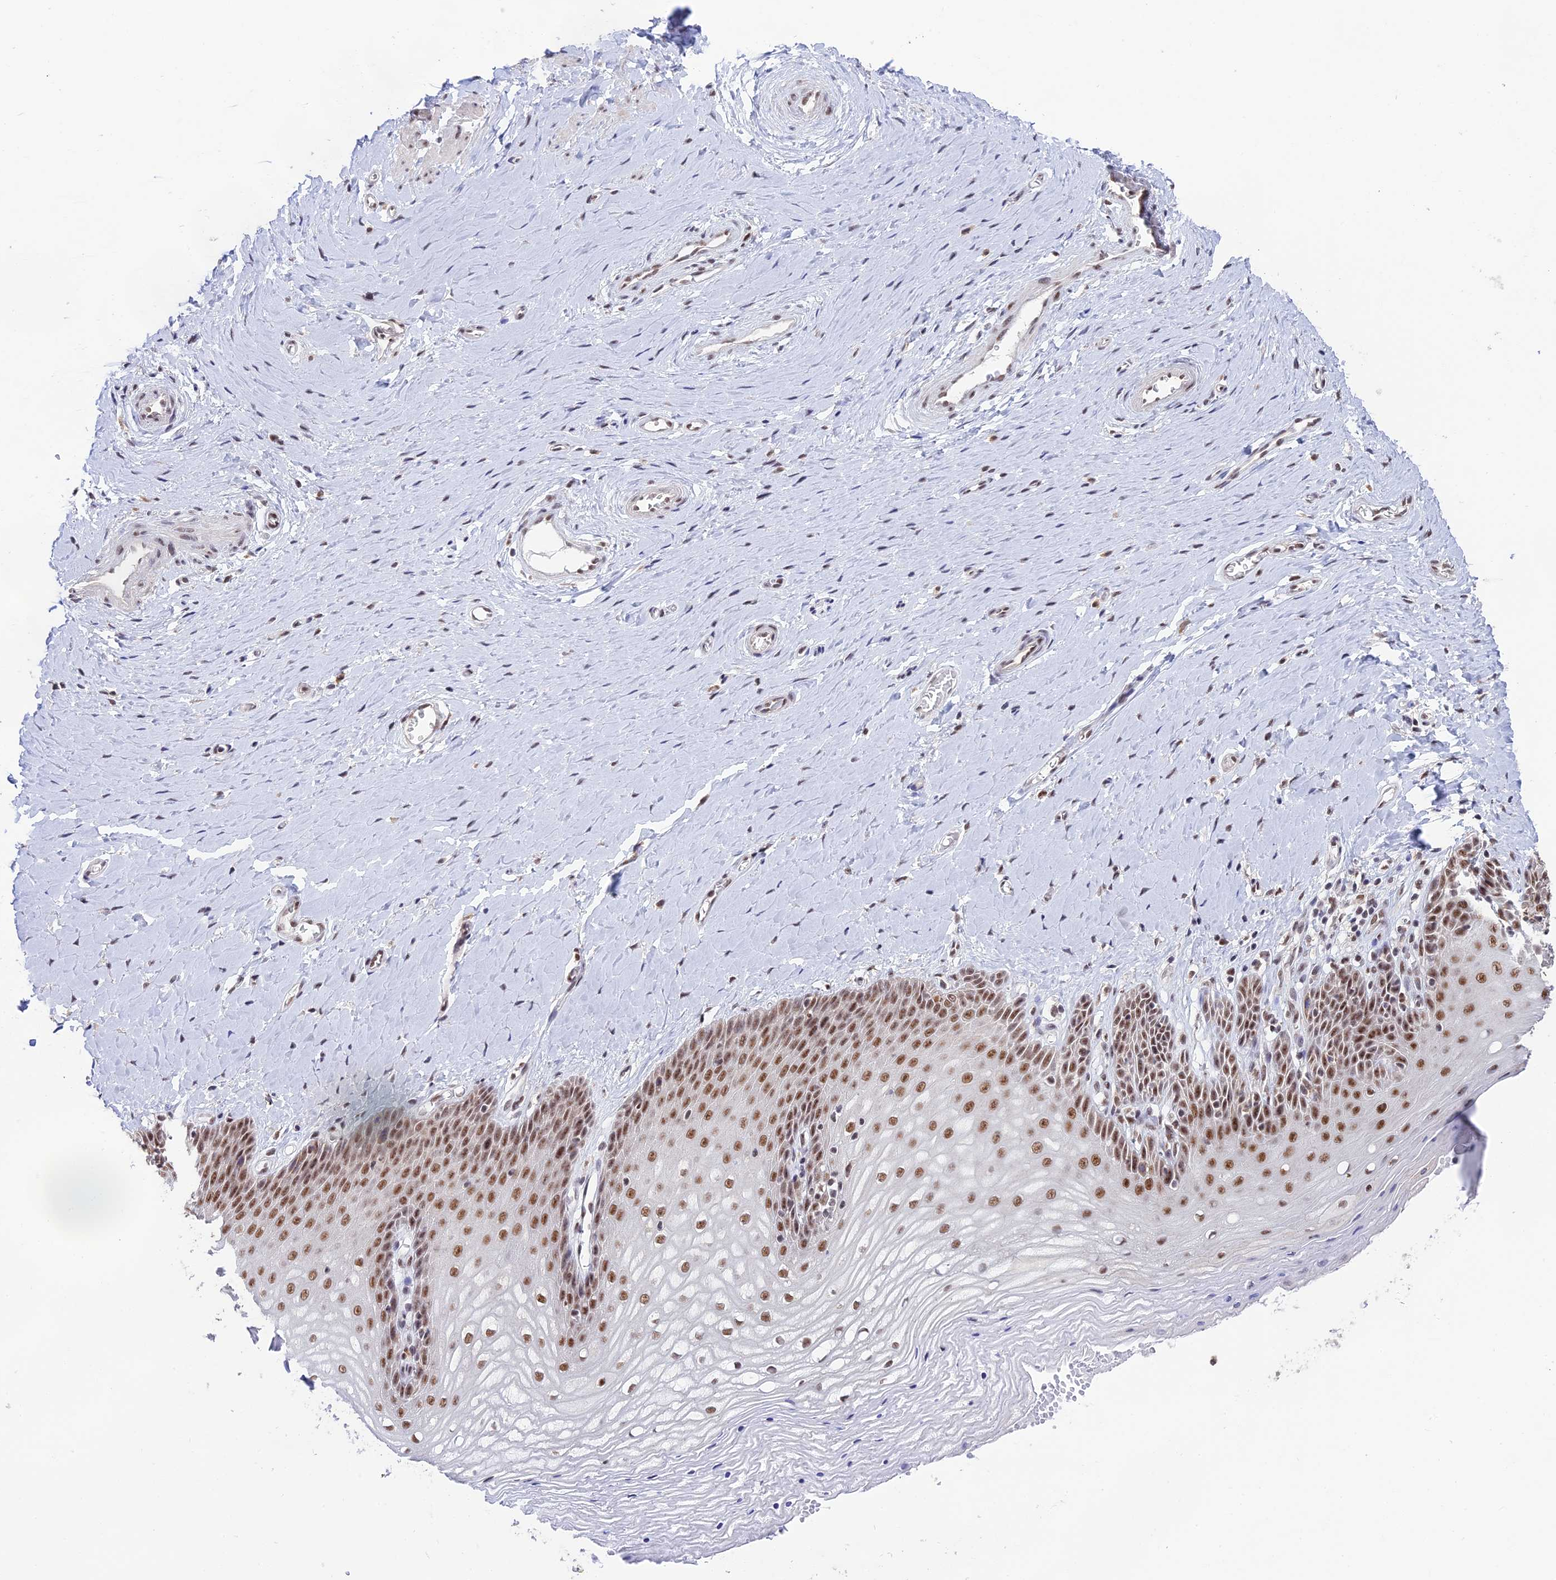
{"staining": {"intensity": "moderate", "quantity": ">75%", "location": "nuclear"}, "tissue": "vagina", "cell_type": "Squamous epithelial cells", "image_type": "normal", "snomed": [{"axis": "morphology", "description": "Normal tissue, NOS"}, {"axis": "topography", "description": "Vagina"}], "caption": "This micrograph reveals IHC staining of unremarkable human vagina, with medium moderate nuclear positivity in approximately >75% of squamous epithelial cells.", "gene": "THOC7", "patient": {"sex": "female", "age": 65}}